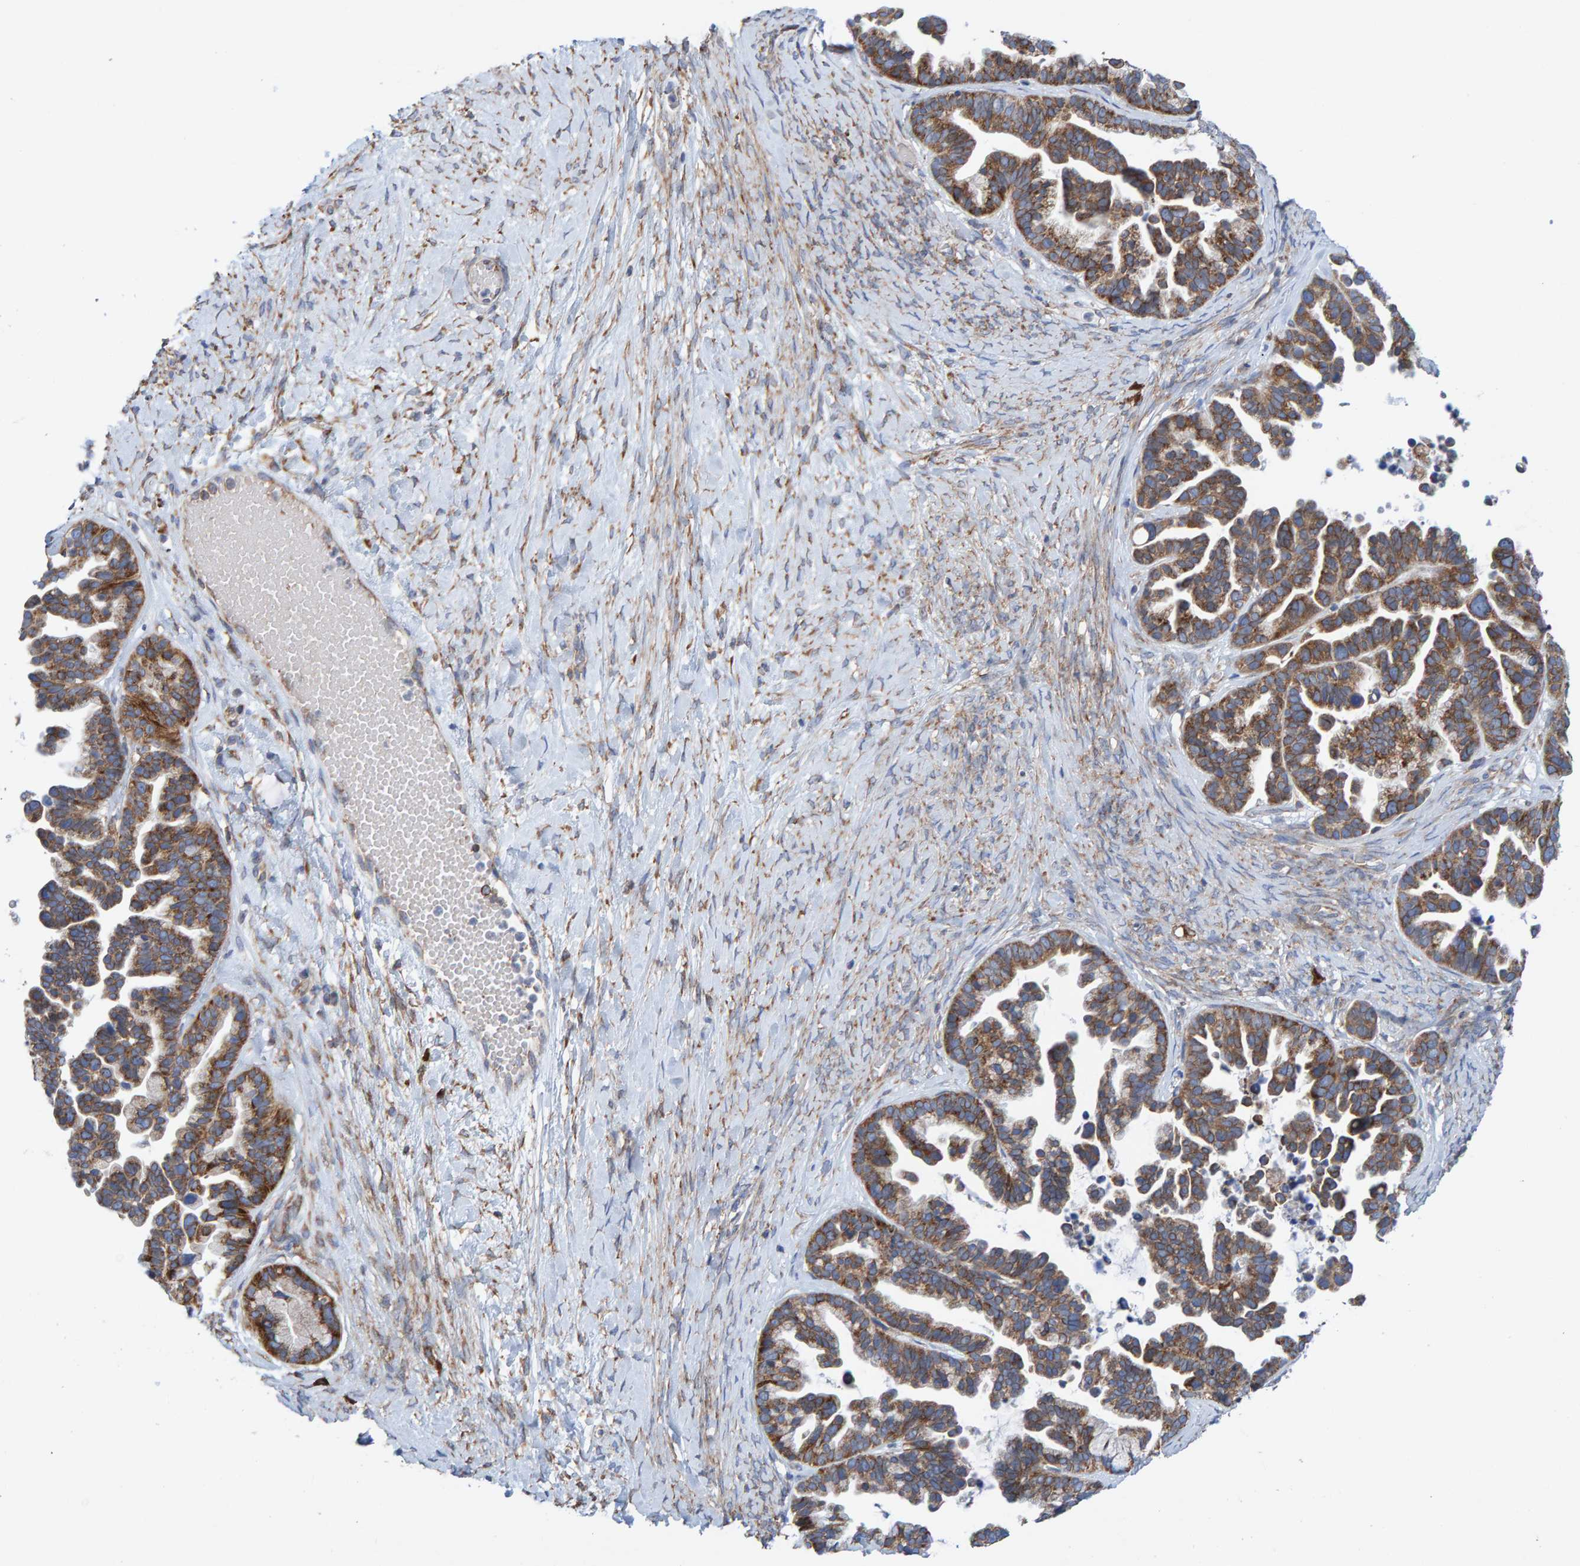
{"staining": {"intensity": "moderate", "quantity": ">75%", "location": "cytoplasmic/membranous"}, "tissue": "ovarian cancer", "cell_type": "Tumor cells", "image_type": "cancer", "snomed": [{"axis": "morphology", "description": "Cystadenocarcinoma, serous, NOS"}, {"axis": "topography", "description": "Ovary"}], "caption": "A high-resolution photomicrograph shows immunohistochemistry (IHC) staining of ovarian cancer (serous cystadenocarcinoma), which reveals moderate cytoplasmic/membranous expression in about >75% of tumor cells. Immunohistochemistry (ihc) stains the protein of interest in brown and the nuclei are stained blue.", "gene": "CDK5RAP3", "patient": {"sex": "female", "age": 56}}